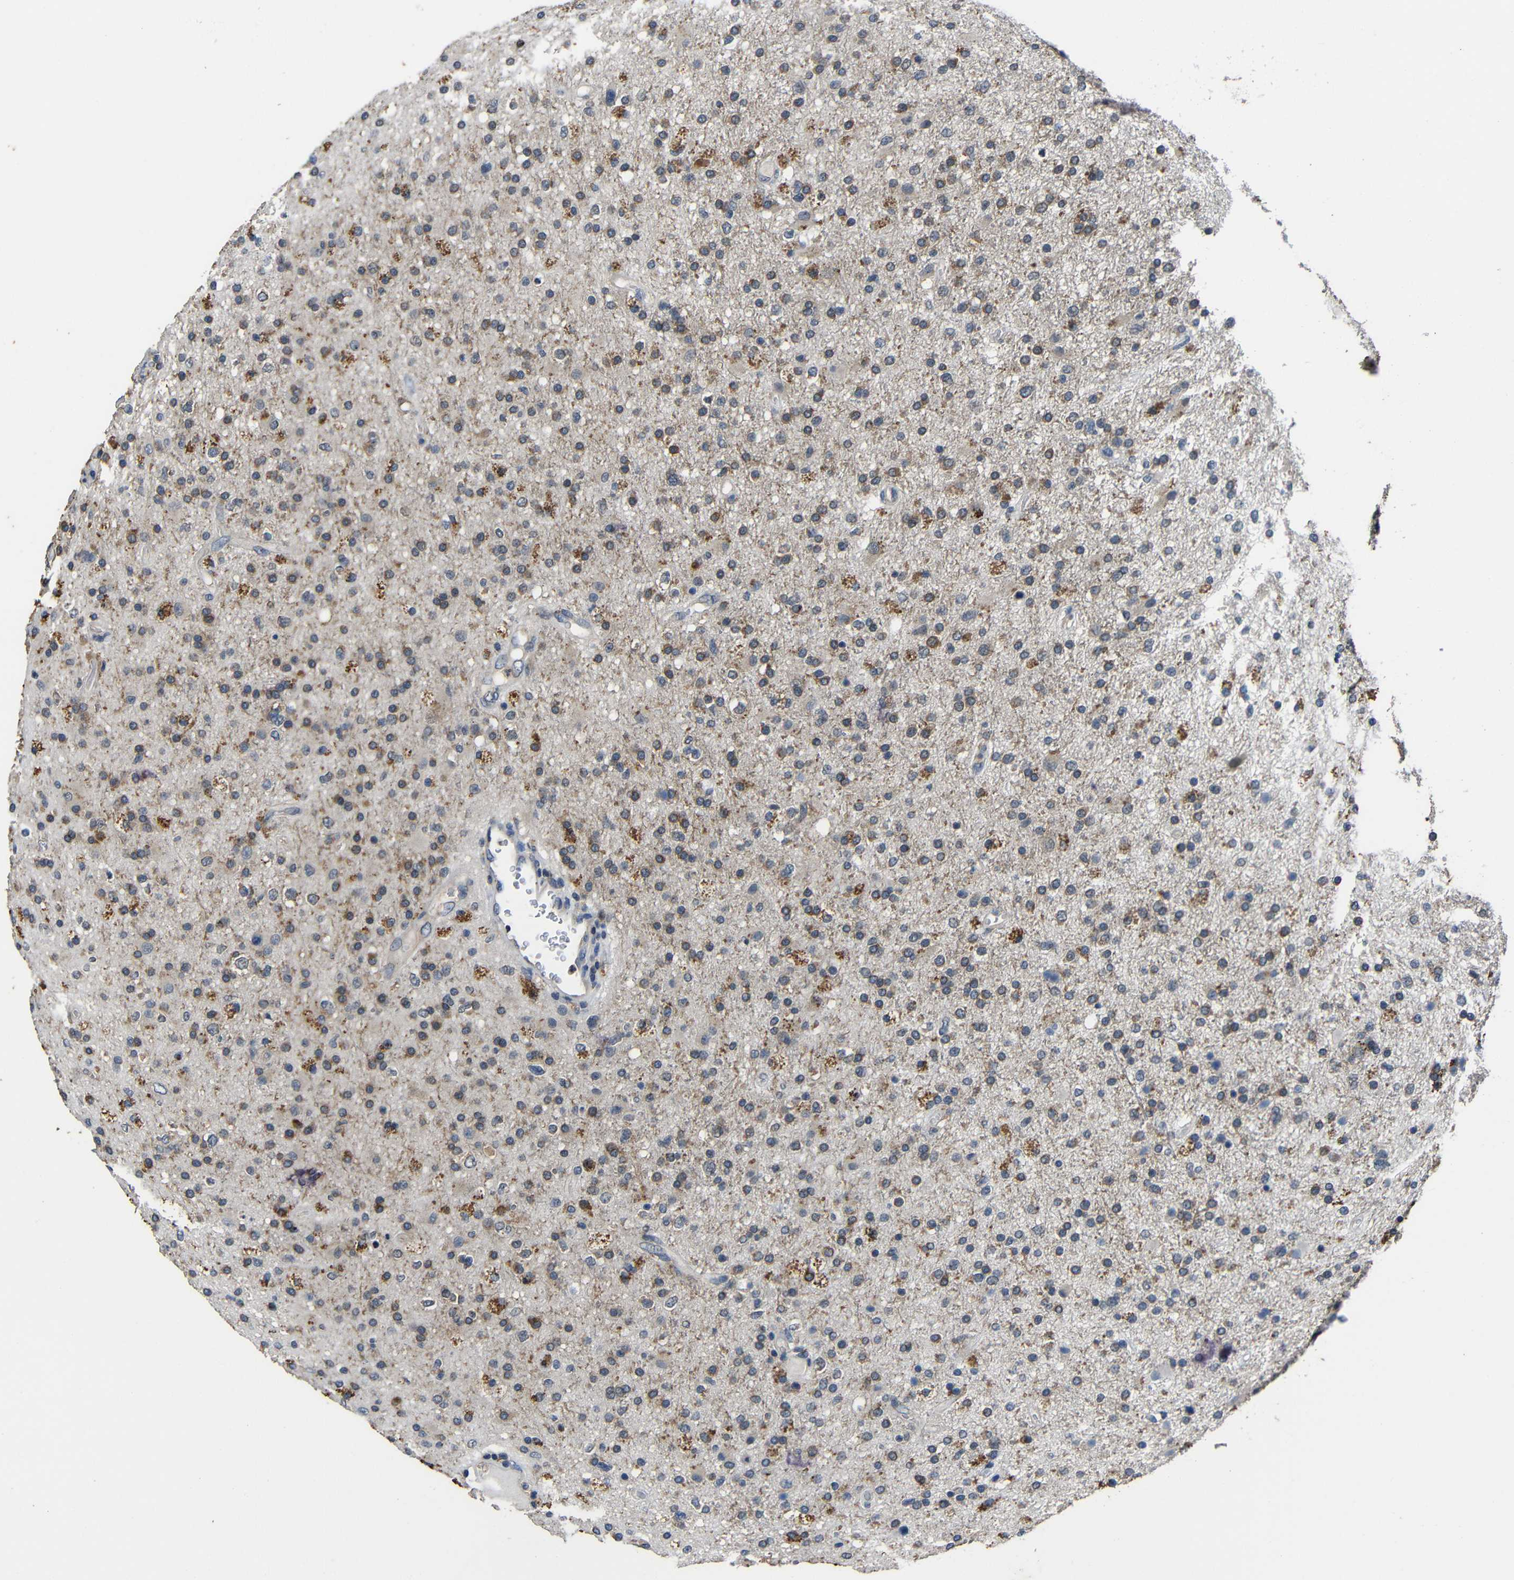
{"staining": {"intensity": "weak", "quantity": "25%-75%", "location": "cytoplasmic/membranous"}, "tissue": "glioma", "cell_type": "Tumor cells", "image_type": "cancer", "snomed": [{"axis": "morphology", "description": "Glioma, malignant, High grade"}, {"axis": "topography", "description": "Brain"}], "caption": "Human malignant high-grade glioma stained for a protein (brown) reveals weak cytoplasmic/membranous positive expression in about 25%-75% of tumor cells.", "gene": "C6orf89", "patient": {"sex": "male", "age": 33}}